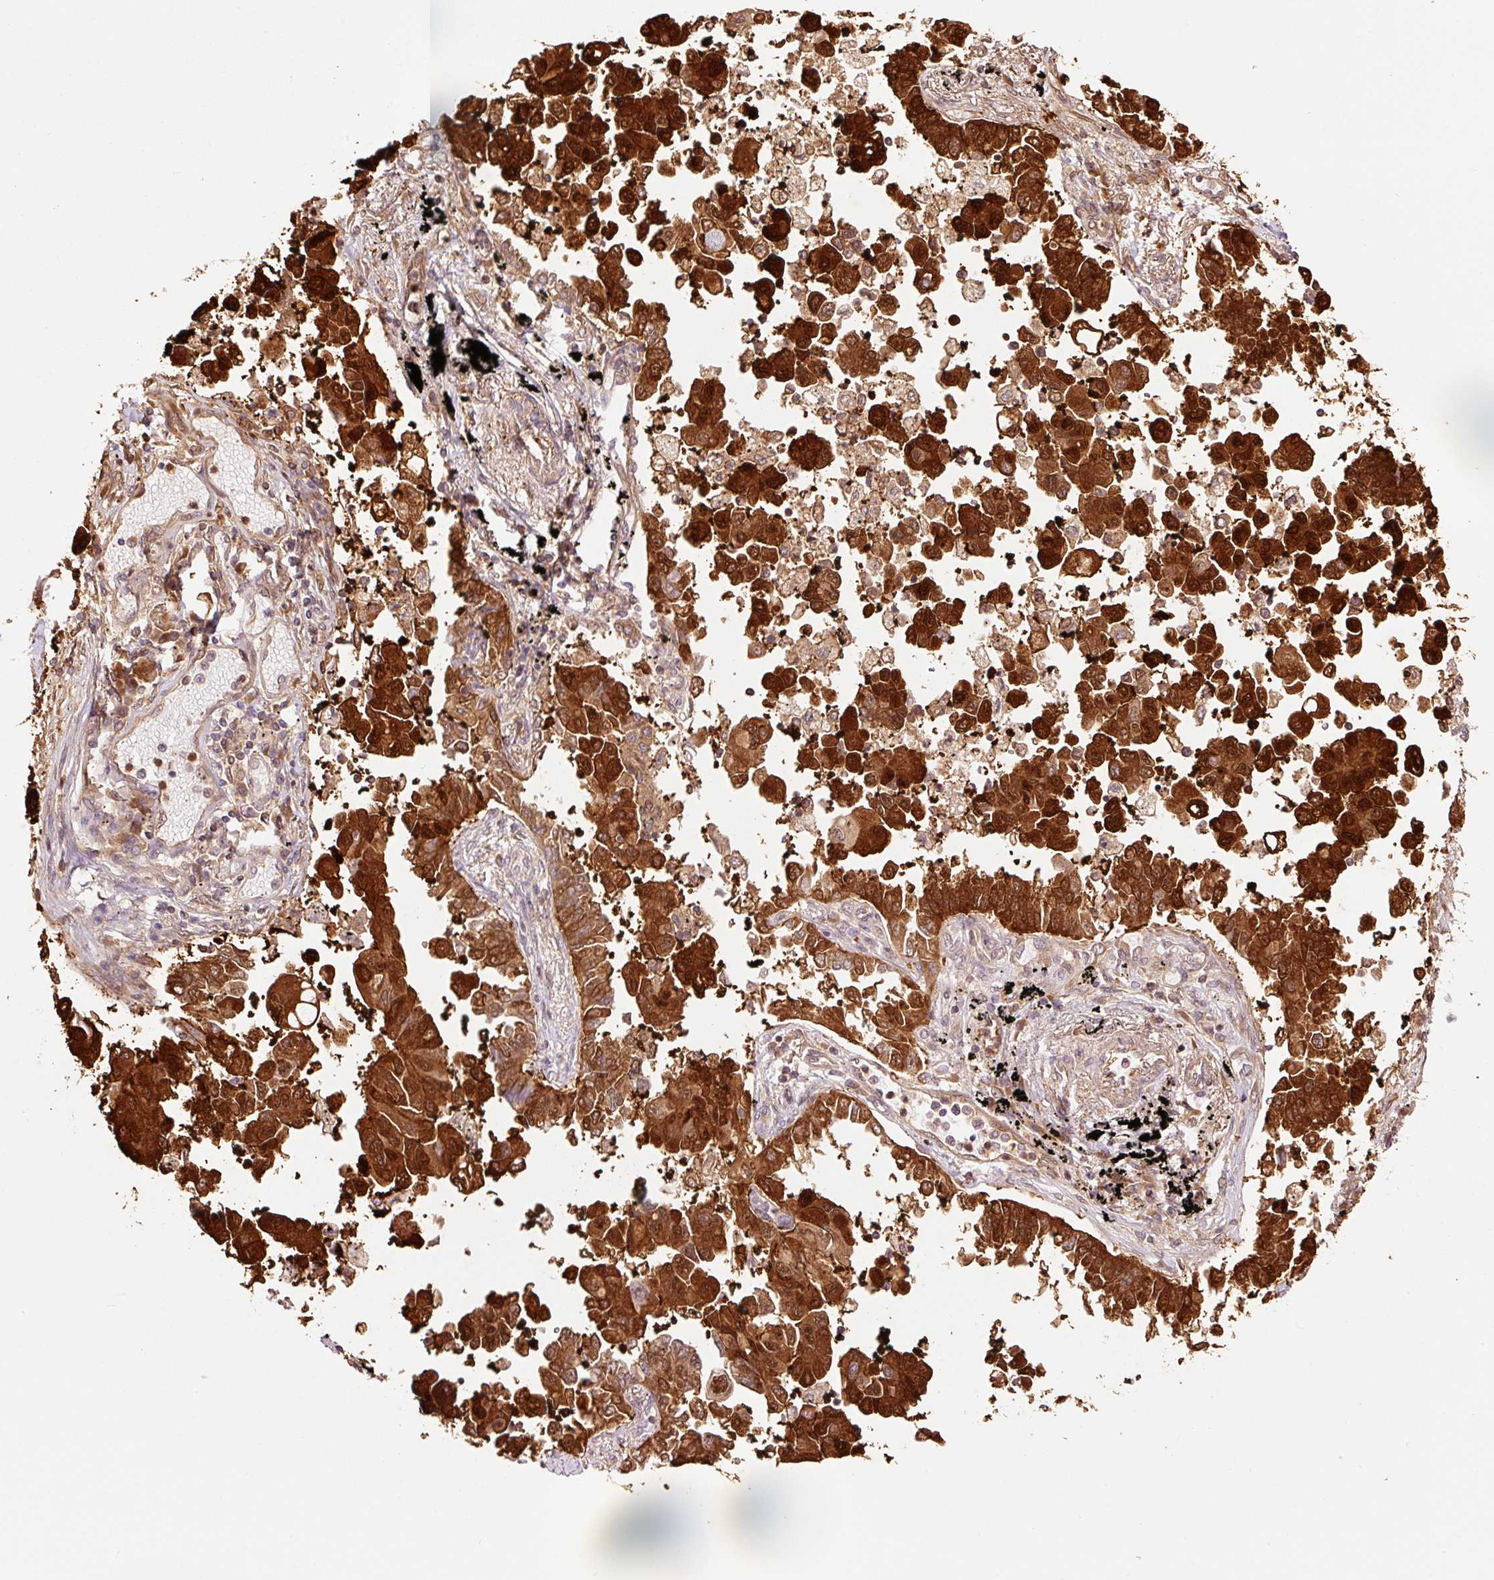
{"staining": {"intensity": "strong", "quantity": ">75%", "location": "cytoplasmic/membranous,nuclear"}, "tissue": "lung cancer", "cell_type": "Tumor cells", "image_type": "cancer", "snomed": [{"axis": "morphology", "description": "Adenocarcinoma, NOS"}, {"axis": "topography", "description": "Lung"}], "caption": "Lung cancer stained with a brown dye shows strong cytoplasmic/membranous and nuclear positive staining in approximately >75% of tumor cells.", "gene": "FBXL14", "patient": {"sex": "female", "age": 67}}